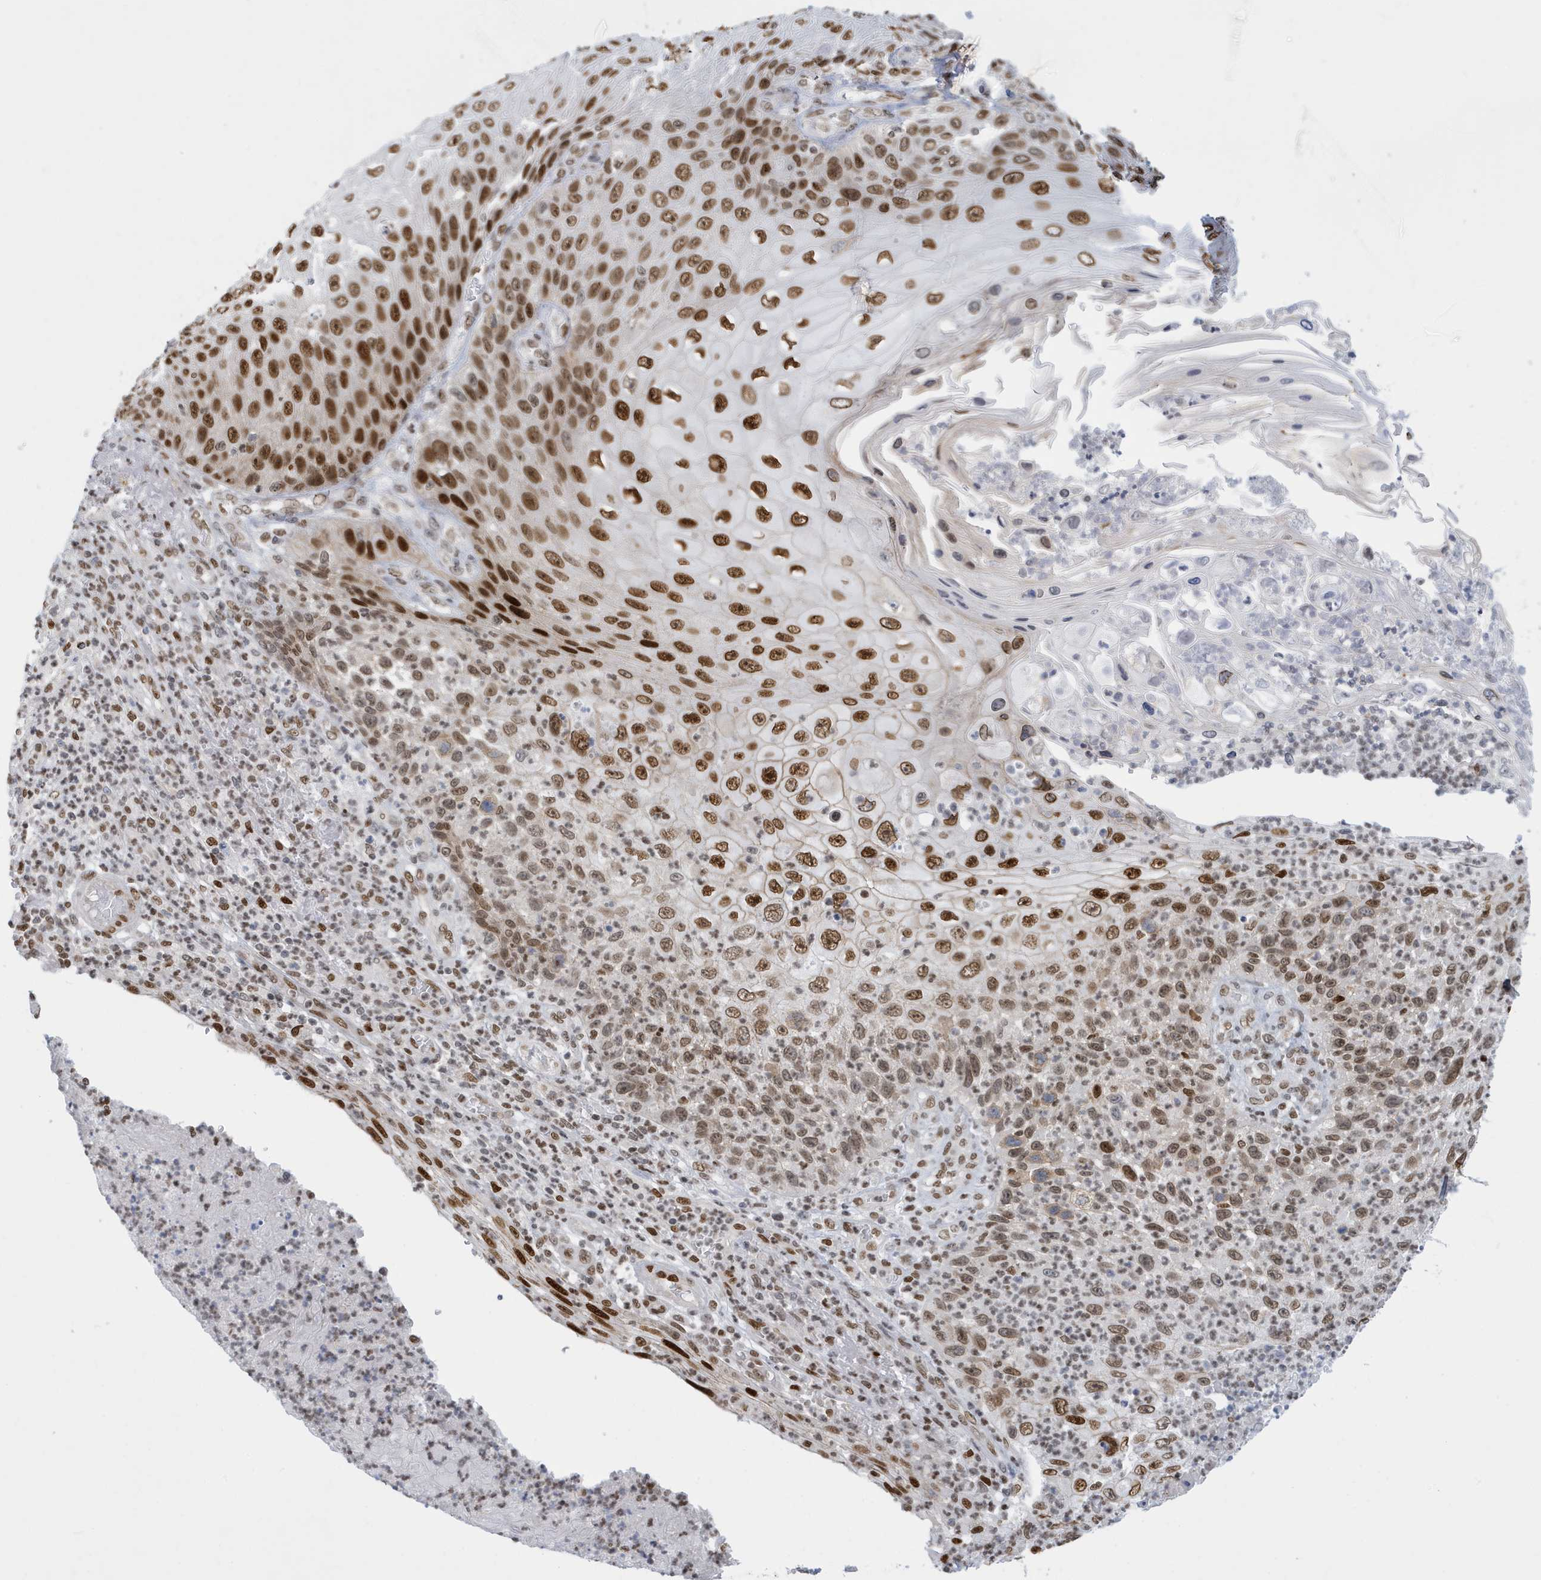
{"staining": {"intensity": "strong", "quantity": ">75%", "location": "nuclear"}, "tissue": "skin cancer", "cell_type": "Tumor cells", "image_type": "cancer", "snomed": [{"axis": "morphology", "description": "Squamous cell carcinoma, NOS"}, {"axis": "topography", "description": "Skin"}], "caption": "An IHC photomicrograph of neoplastic tissue is shown. Protein staining in brown shows strong nuclear positivity in skin cancer (squamous cell carcinoma) within tumor cells. The protein is stained brown, and the nuclei are stained in blue (DAB (3,3'-diaminobenzidine) IHC with brightfield microscopy, high magnification).", "gene": "PCYT1A", "patient": {"sex": "female", "age": 88}}